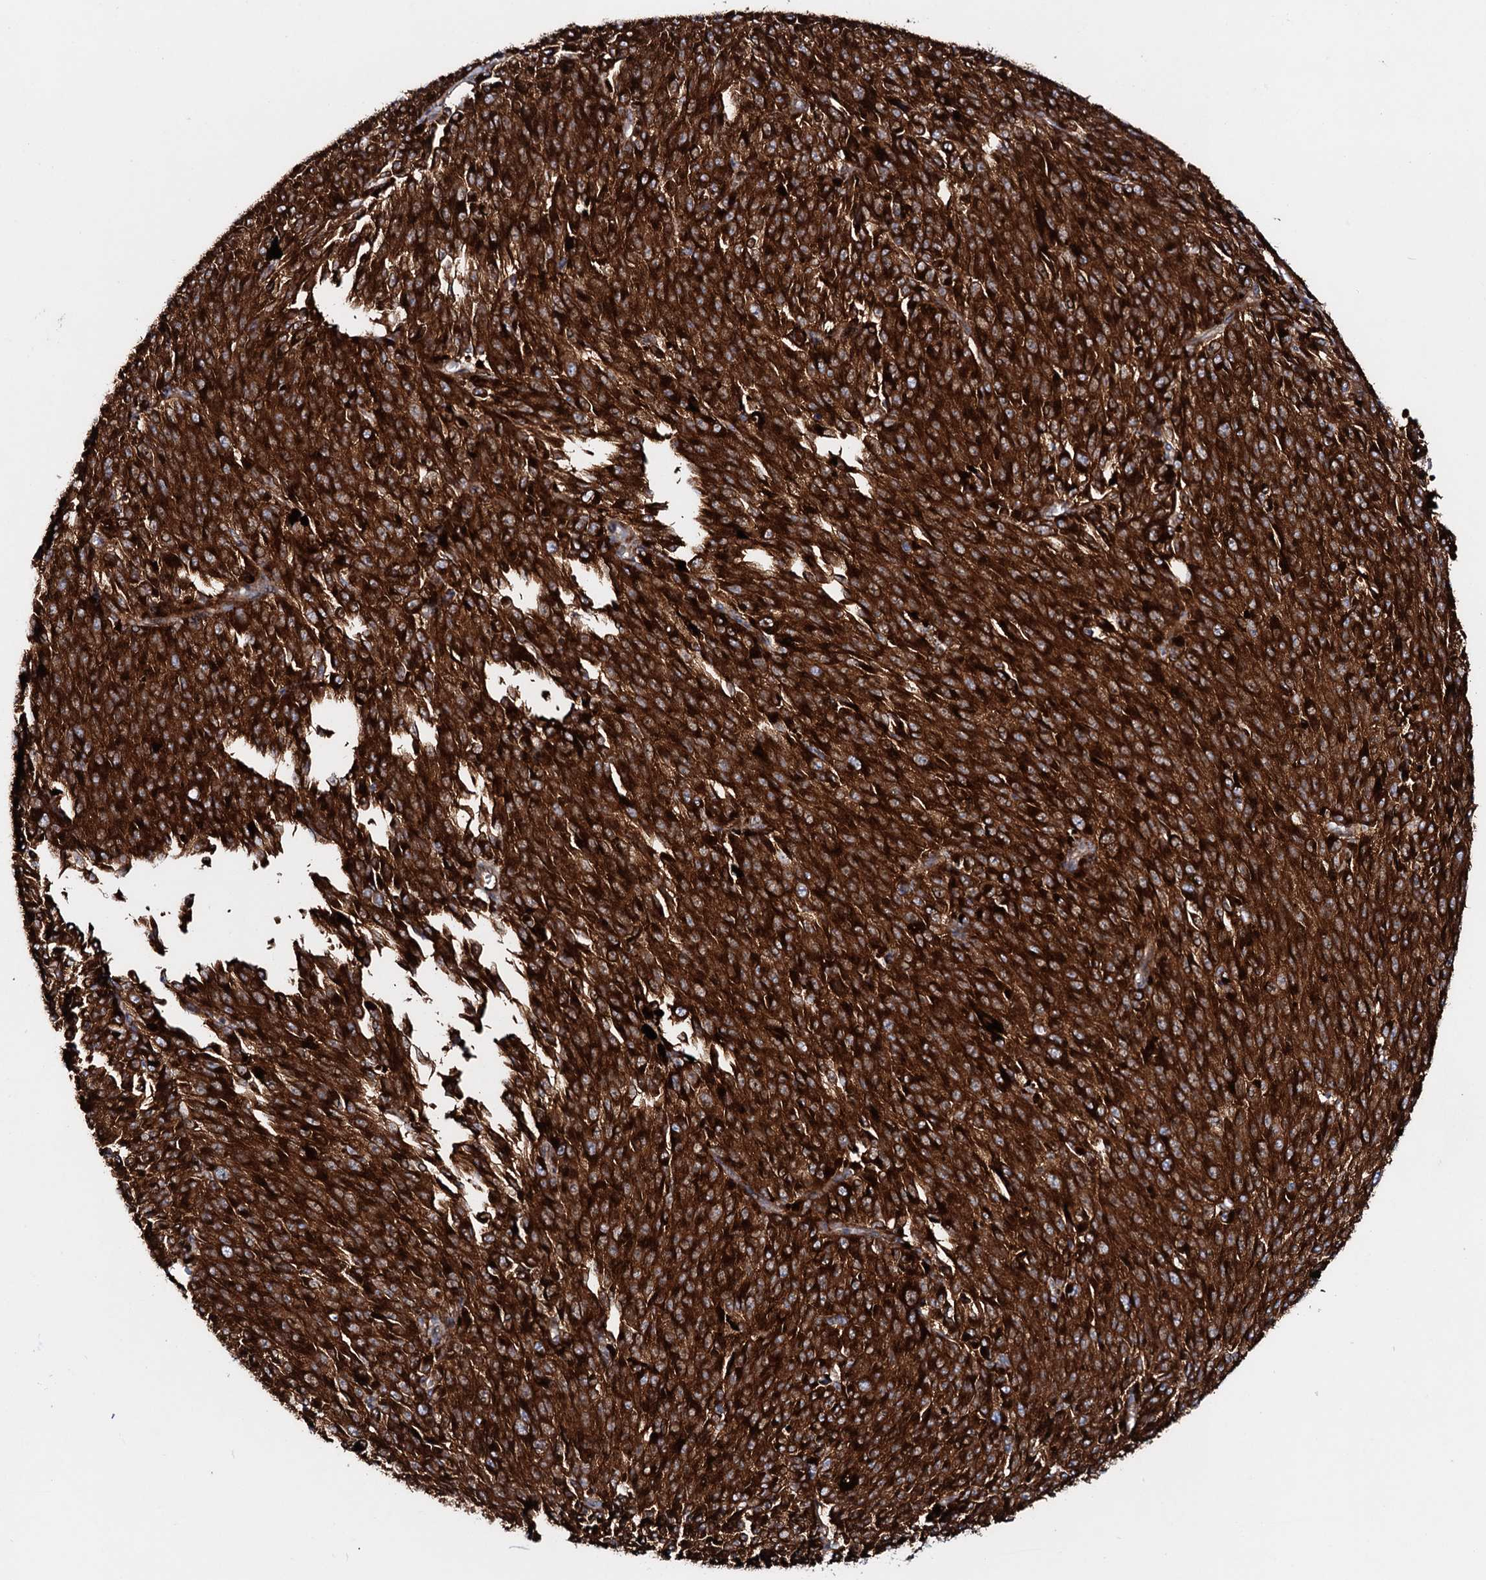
{"staining": {"intensity": "strong", "quantity": ">75%", "location": "cytoplasmic/membranous"}, "tissue": "melanoma", "cell_type": "Tumor cells", "image_type": "cancer", "snomed": [{"axis": "morphology", "description": "Malignant melanoma, NOS"}, {"axis": "topography", "description": "Skin"}], "caption": "Immunohistochemistry staining of malignant melanoma, which displays high levels of strong cytoplasmic/membranous positivity in approximately >75% of tumor cells indicating strong cytoplasmic/membranous protein positivity. The staining was performed using DAB (3,3'-diaminobenzidine) (brown) for protein detection and nuclei were counterstained in hematoxylin (blue).", "gene": "P2RX4", "patient": {"sex": "female", "age": 52}}